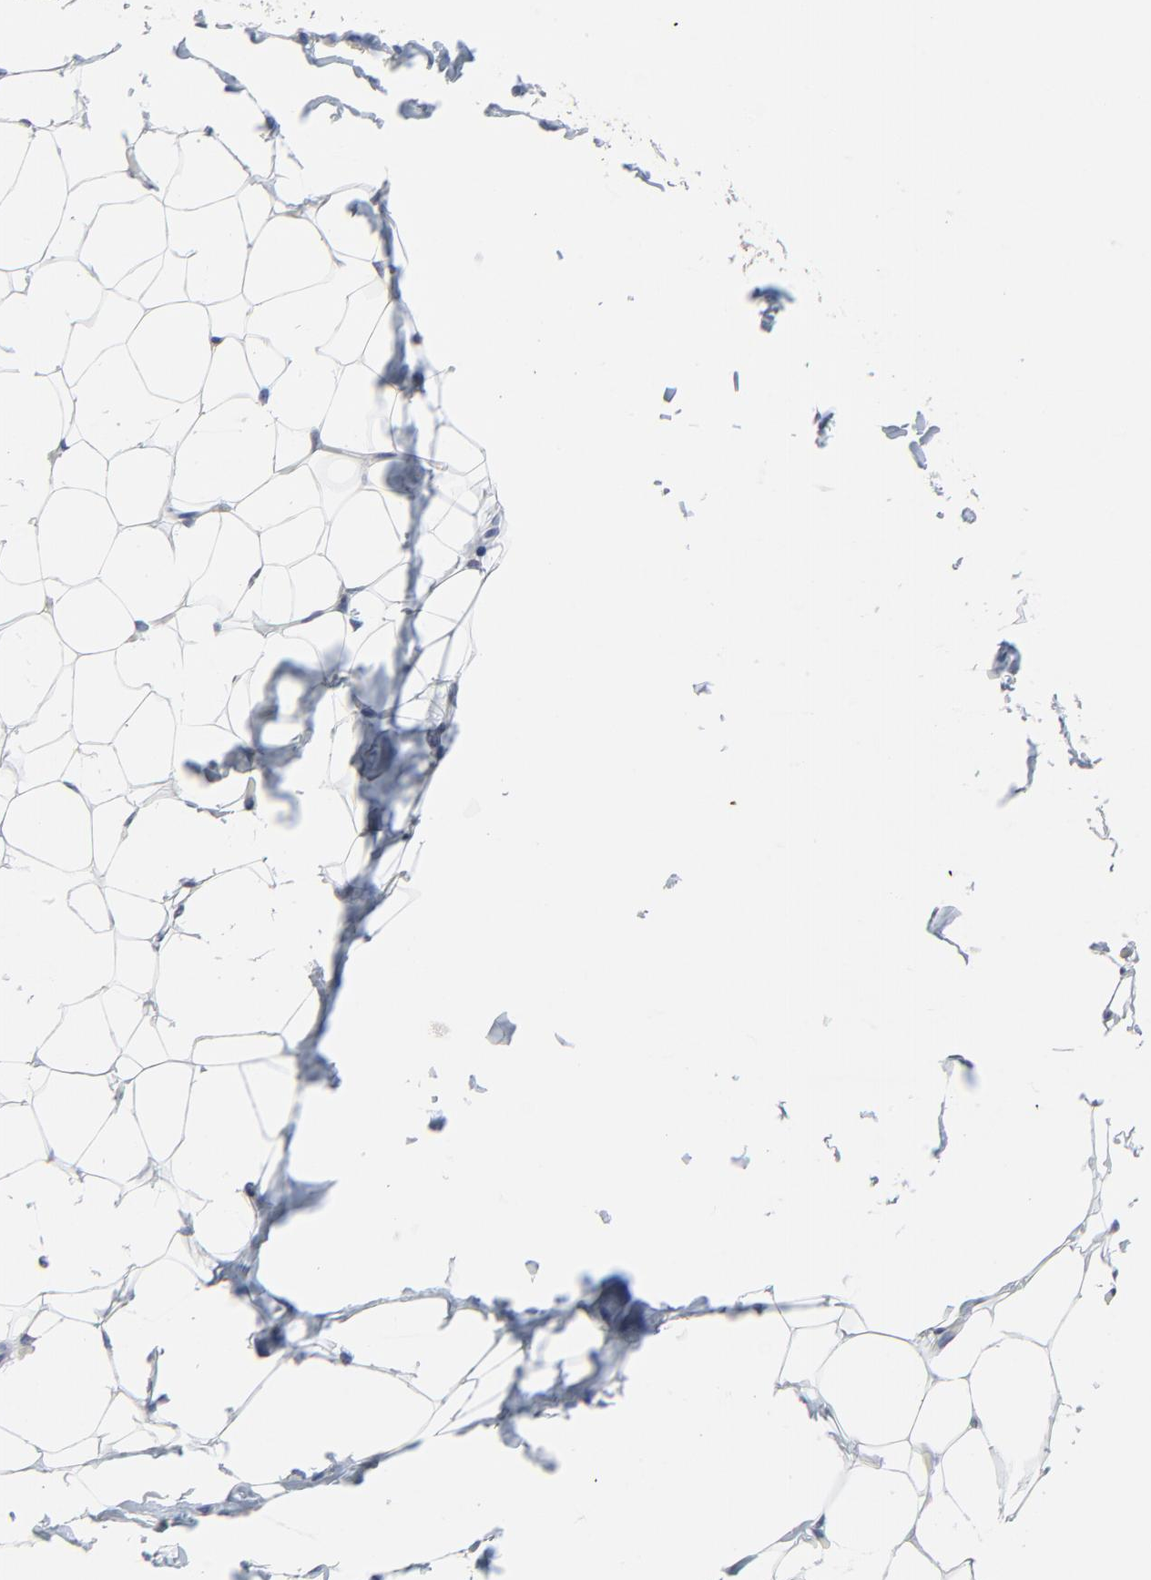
{"staining": {"intensity": "negative", "quantity": "none", "location": "none"}, "tissue": "adipose tissue", "cell_type": "Adipocytes", "image_type": "normal", "snomed": [{"axis": "morphology", "description": "Normal tissue, NOS"}, {"axis": "topography", "description": "Soft tissue"}], "caption": "High magnification brightfield microscopy of benign adipose tissue stained with DAB (3,3'-diaminobenzidine) (brown) and counterstained with hematoxylin (blue): adipocytes show no significant positivity.", "gene": "NLGN3", "patient": {"sex": "male", "age": 26}}